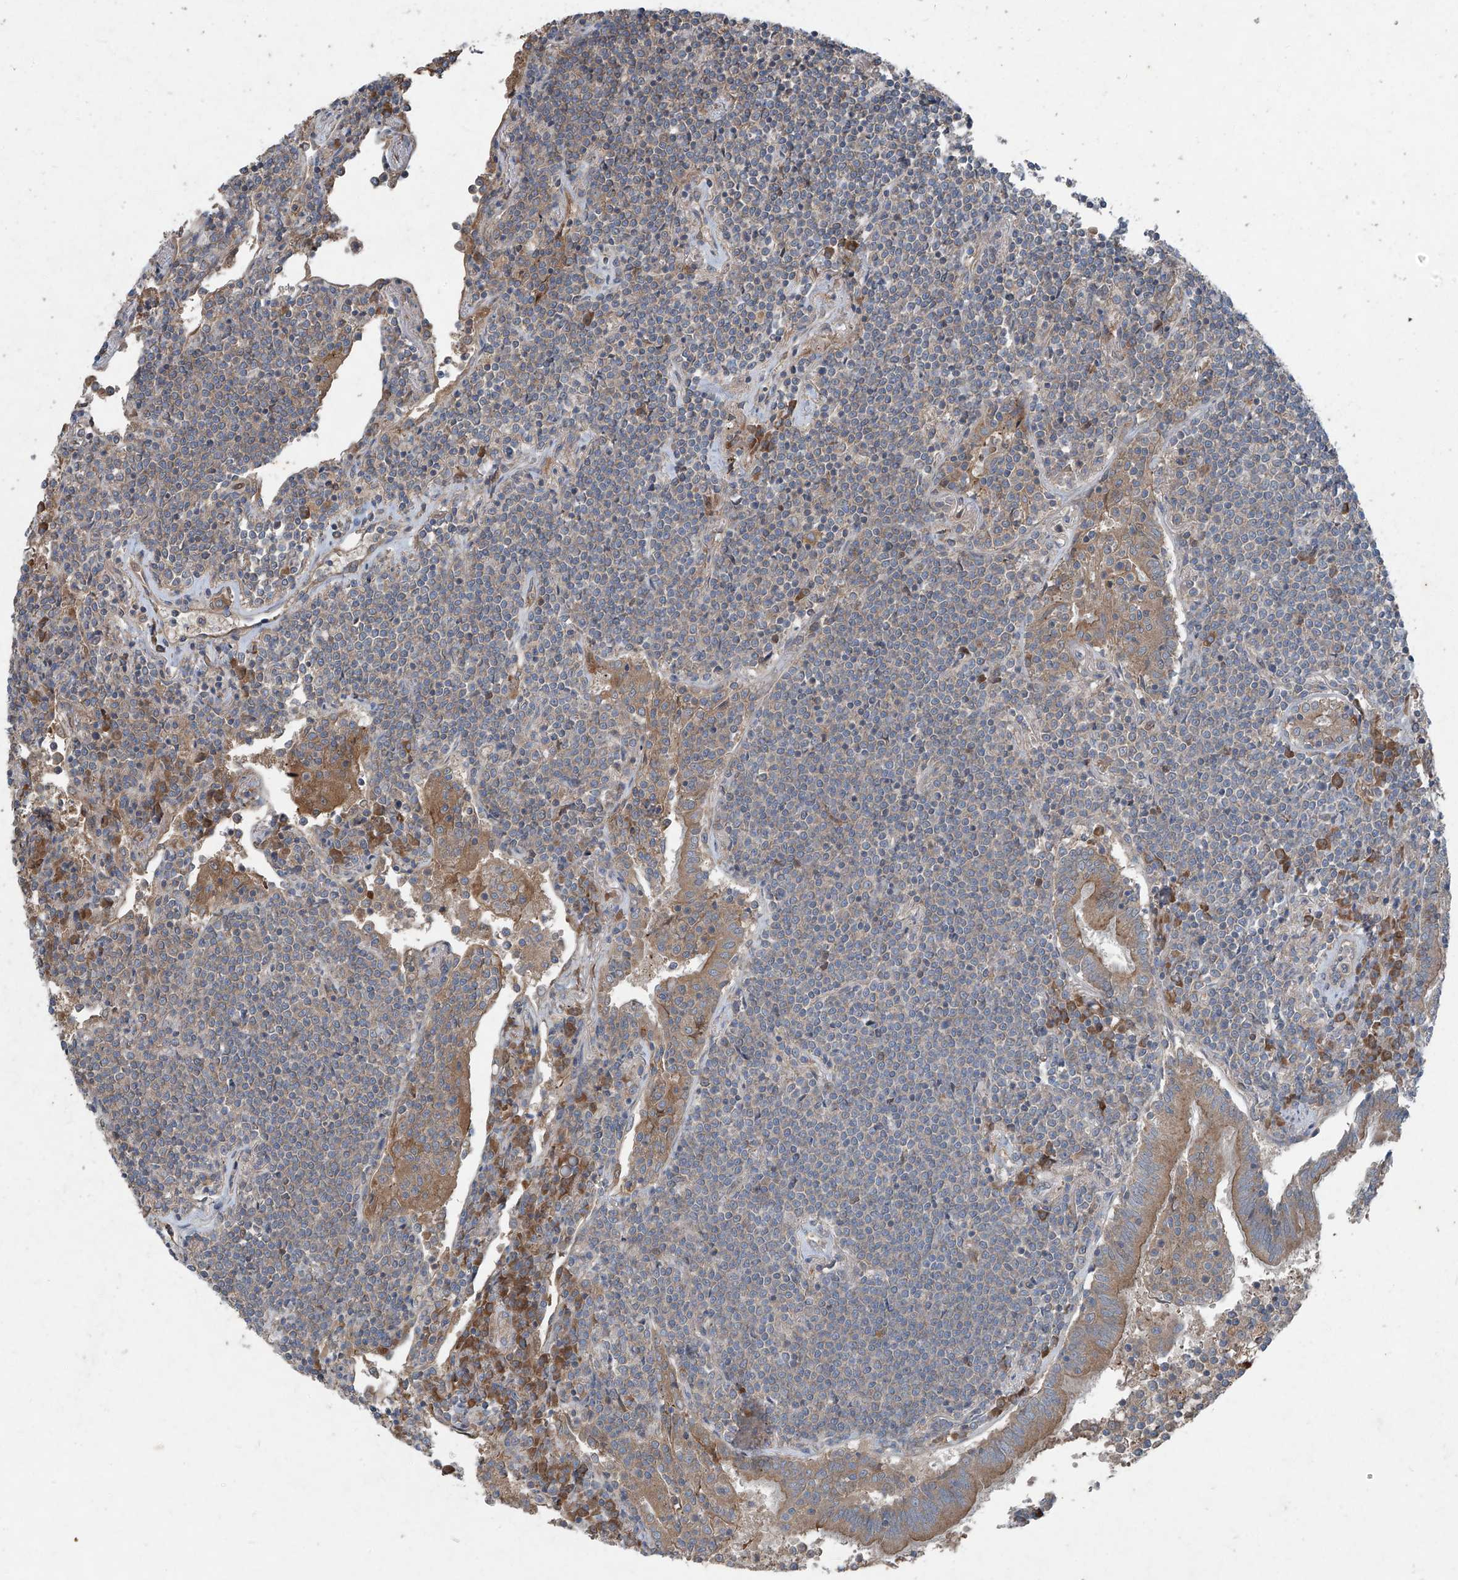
{"staining": {"intensity": "negative", "quantity": "none", "location": "none"}, "tissue": "lymphoma", "cell_type": "Tumor cells", "image_type": "cancer", "snomed": [{"axis": "morphology", "description": "Malignant lymphoma, non-Hodgkin's type, Low grade"}, {"axis": "topography", "description": "Lung"}], "caption": "An immunohistochemistry image of lymphoma is shown. There is no staining in tumor cells of lymphoma.", "gene": "FOXRED2", "patient": {"sex": "female", "age": 71}}